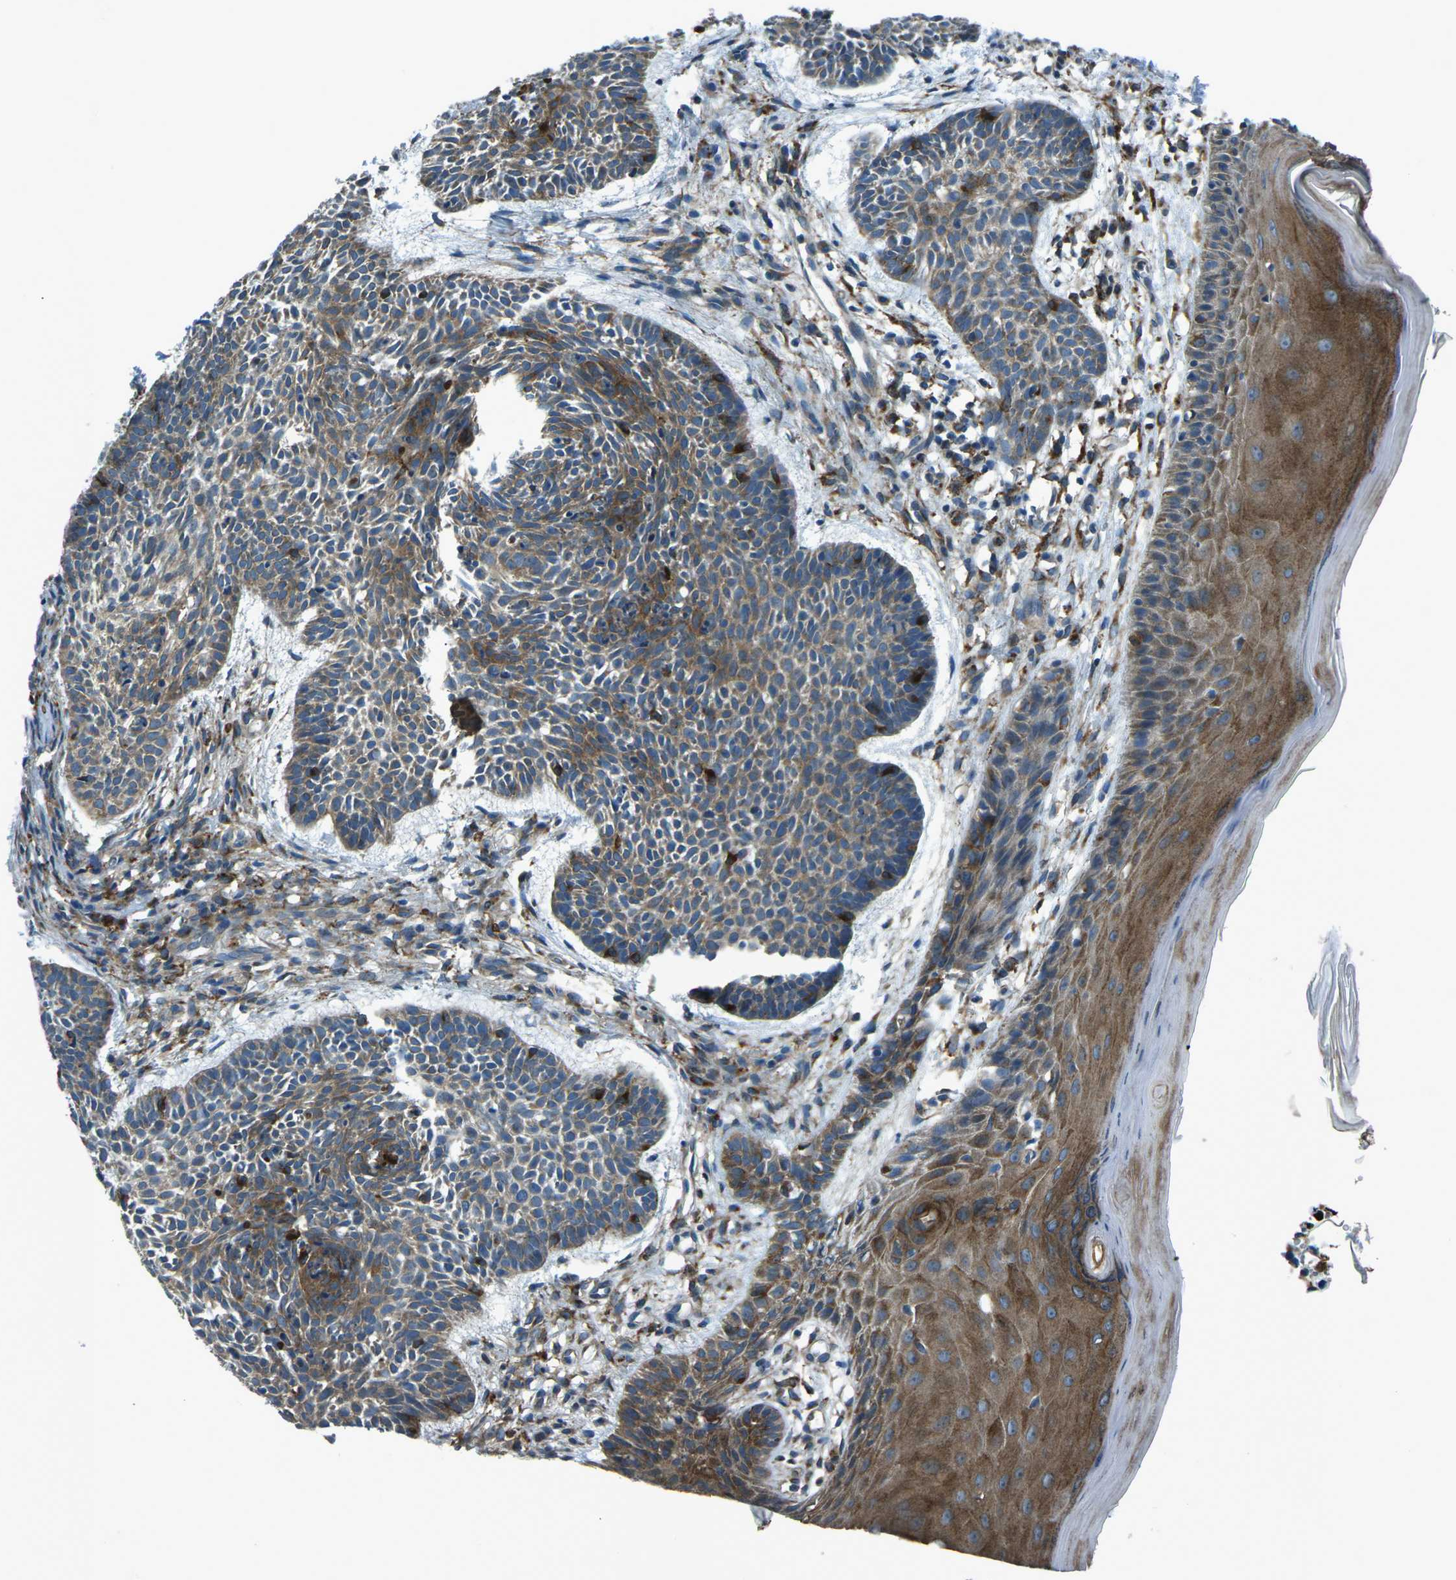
{"staining": {"intensity": "moderate", "quantity": "25%-75%", "location": "cytoplasmic/membranous"}, "tissue": "skin cancer", "cell_type": "Tumor cells", "image_type": "cancer", "snomed": [{"axis": "morphology", "description": "Basal cell carcinoma"}, {"axis": "topography", "description": "Skin"}], "caption": "Brown immunohistochemical staining in skin basal cell carcinoma shows moderate cytoplasmic/membranous positivity in about 25%-75% of tumor cells. The staining is performed using DAB brown chromogen to label protein expression. The nuclei are counter-stained blue using hematoxylin.", "gene": "CDK17", "patient": {"sex": "male", "age": 60}}